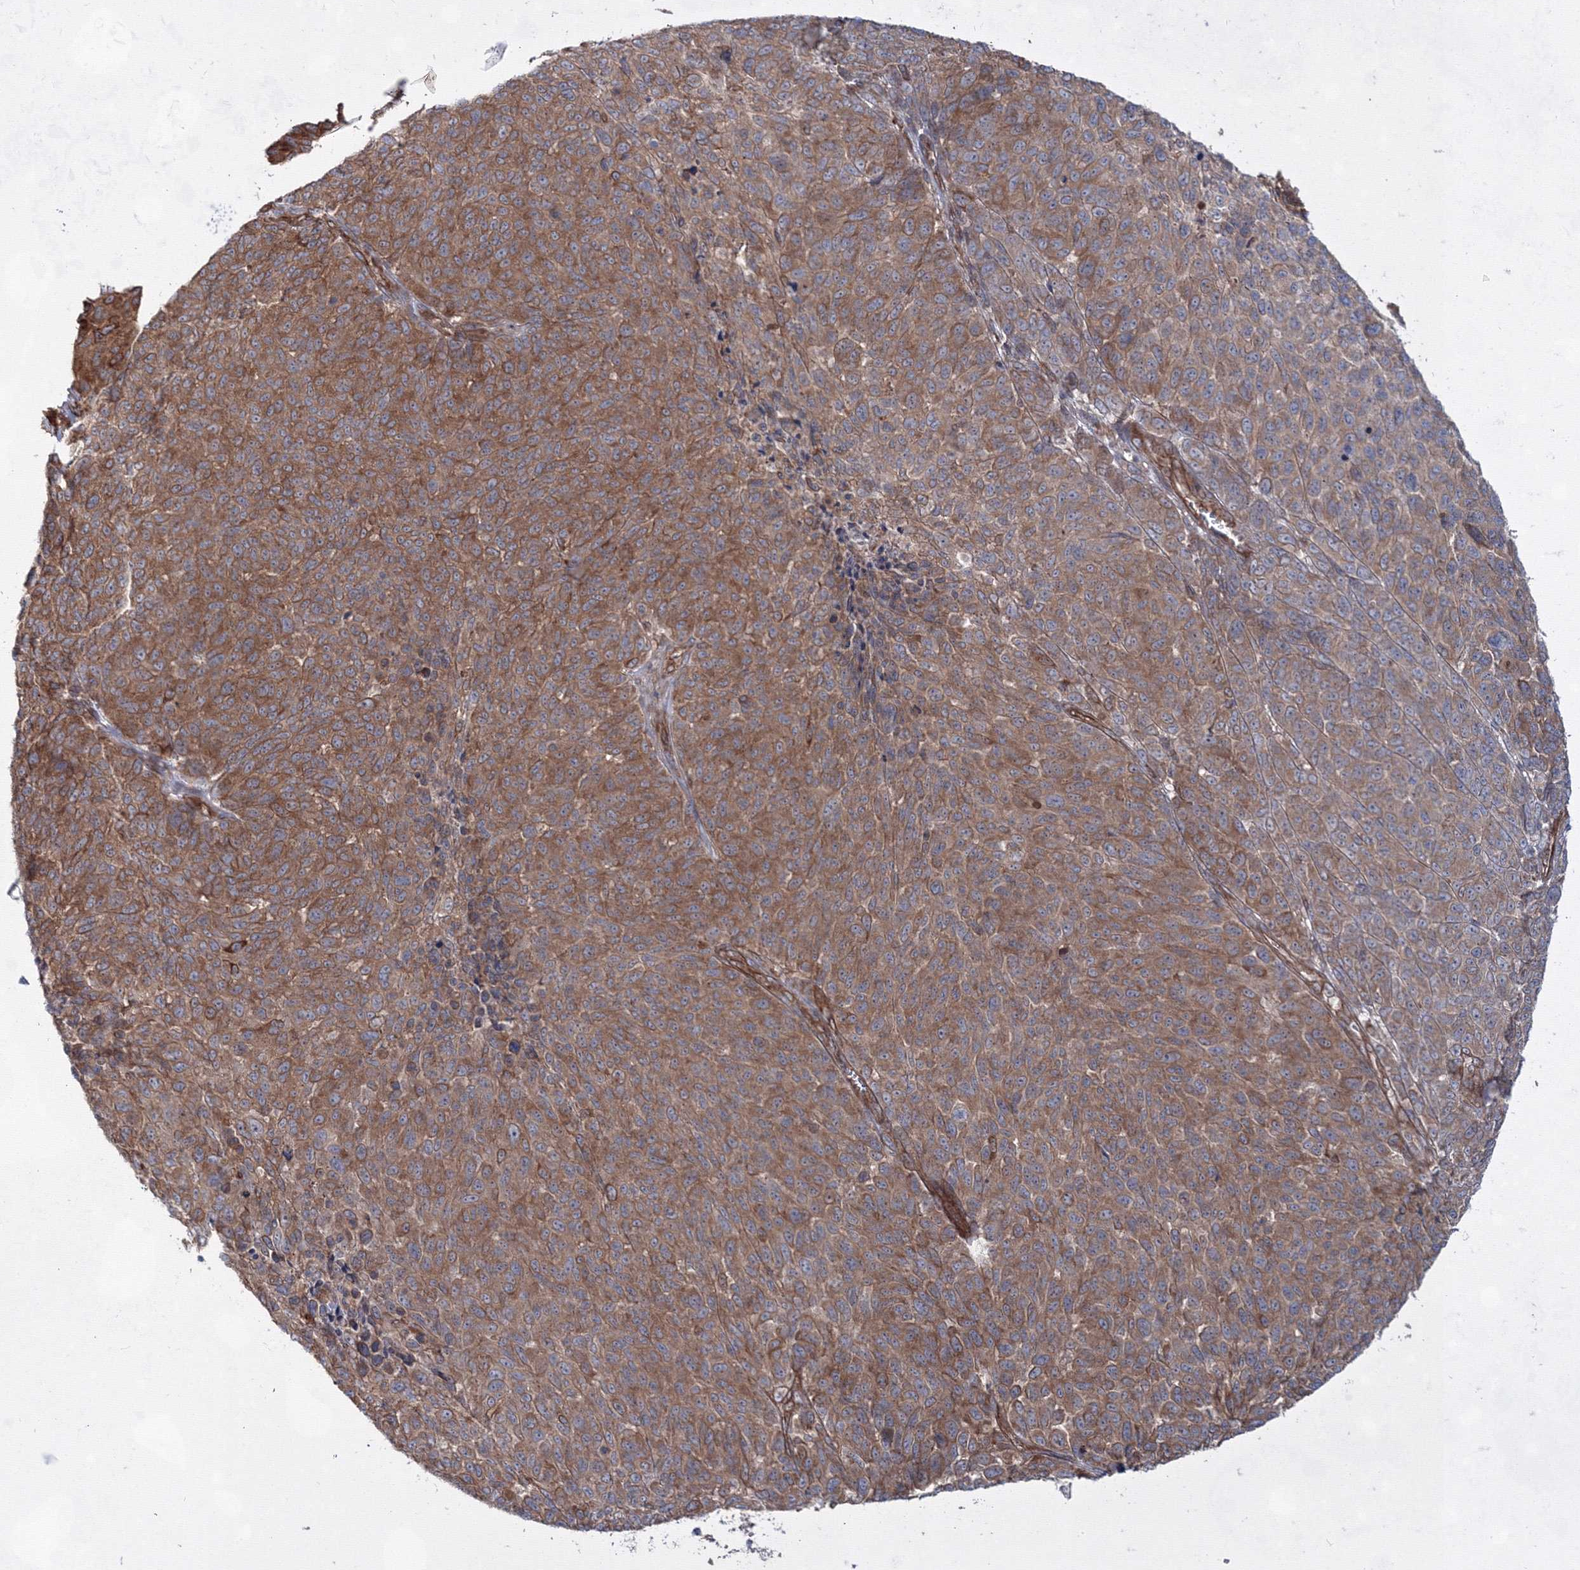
{"staining": {"intensity": "moderate", "quantity": ">75%", "location": "cytoplasmic/membranous"}, "tissue": "melanoma", "cell_type": "Tumor cells", "image_type": "cancer", "snomed": [{"axis": "morphology", "description": "Malignant melanoma, NOS"}, {"axis": "topography", "description": "Skin"}], "caption": "Protein expression by immunohistochemistry displays moderate cytoplasmic/membranous positivity in about >75% of tumor cells in melanoma. (brown staining indicates protein expression, while blue staining denotes nuclei).", "gene": "EXOC6", "patient": {"sex": "male", "age": 49}}